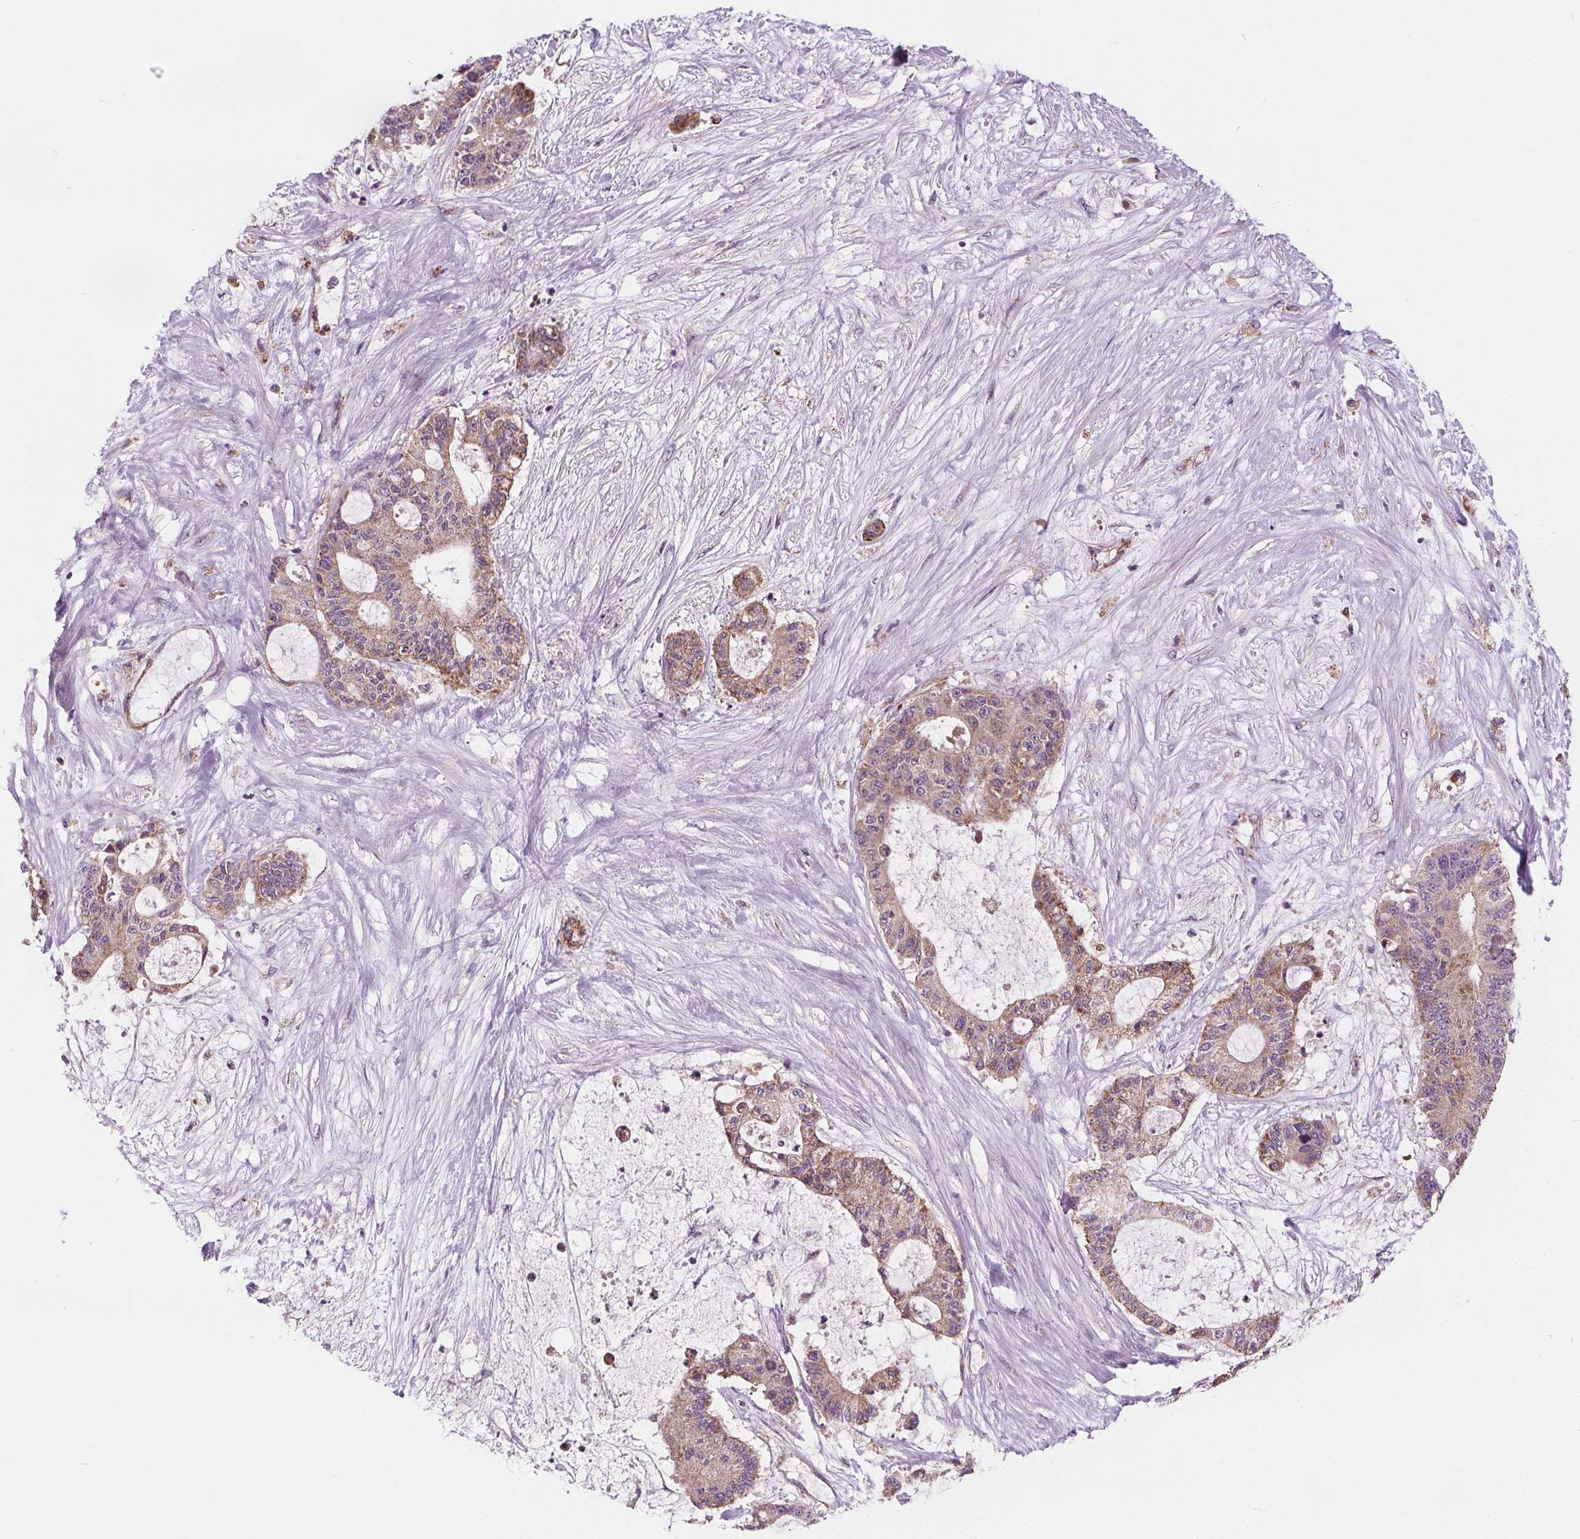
{"staining": {"intensity": "moderate", "quantity": "<25%", "location": "cytoplasmic/membranous"}, "tissue": "liver cancer", "cell_type": "Tumor cells", "image_type": "cancer", "snomed": [{"axis": "morphology", "description": "Normal tissue, NOS"}, {"axis": "morphology", "description": "Cholangiocarcinoma"}, {"axis": "topography", "description": "Liver"}, {"axis": "topography", "description": "Peripheral nerve tissue"}], "caption": "The micrograph exhibits immunohistochemical staining of liver cancer (cholangiocarcinoma). There is moderate cytoplasmic/membranous expression is present in approximately <25% of tumor cells.", "gene": "GOLT1B", "patient": {"sex": "female", "age": 73}}